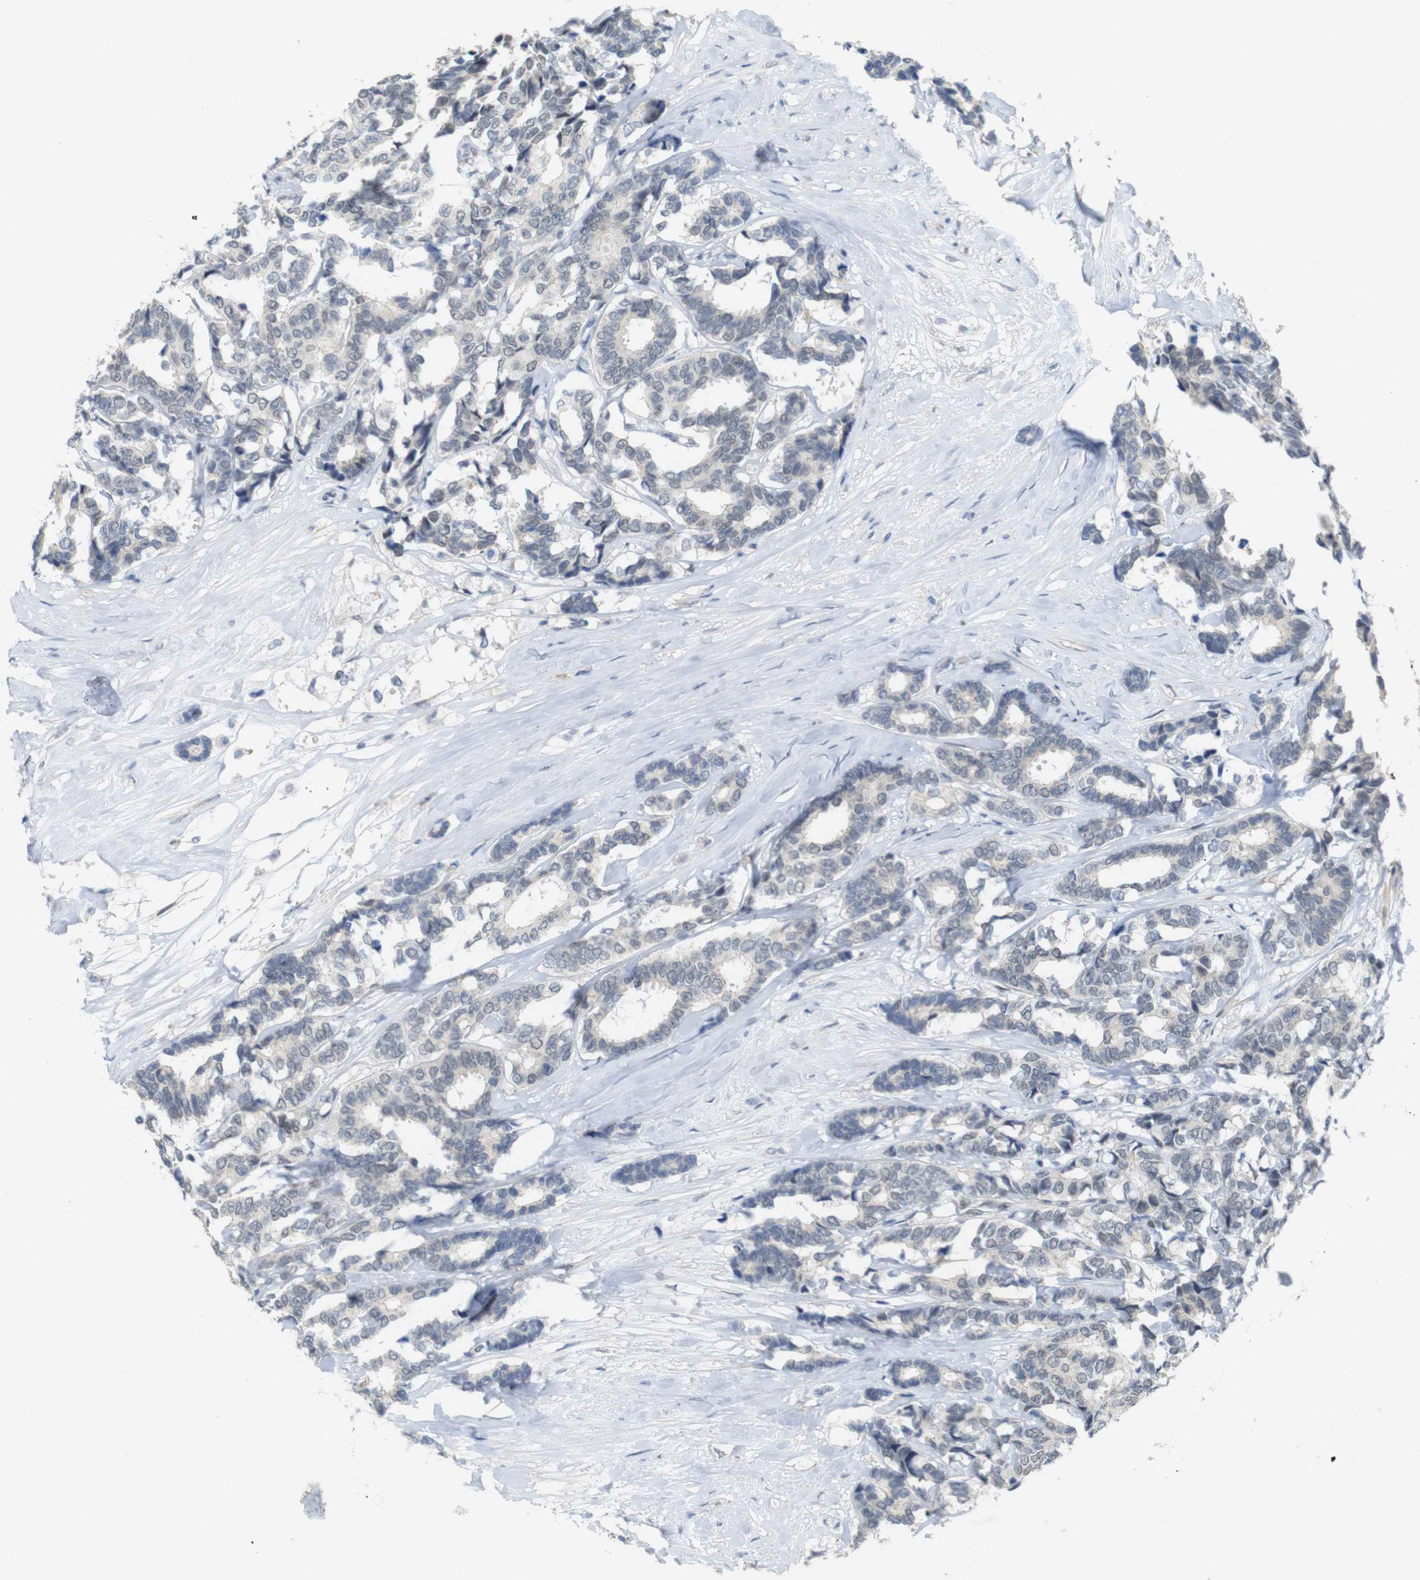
{"staining": {"intensity": "negative", "quantity": "none", "location": "none"}, "tissue": "breast cancer", "cell_type": "Tumor cells", "image_type": "cancer", "snomed": [{"axis": "morphology", "description": "Duct carcinoma"}, {"axis": "topography", "description": "Breast"}], "caption": "An immunohistochemistry histopathology image of breast cancer (infiltrating ductal carcinoma) is shown. There is no staining in tumor cells of breast cancer (infiltrating ductal carcinoma). Nuclei are stained in blue.", "gene": "GPR158", "patient": {"sex": "female", "age": 87}}